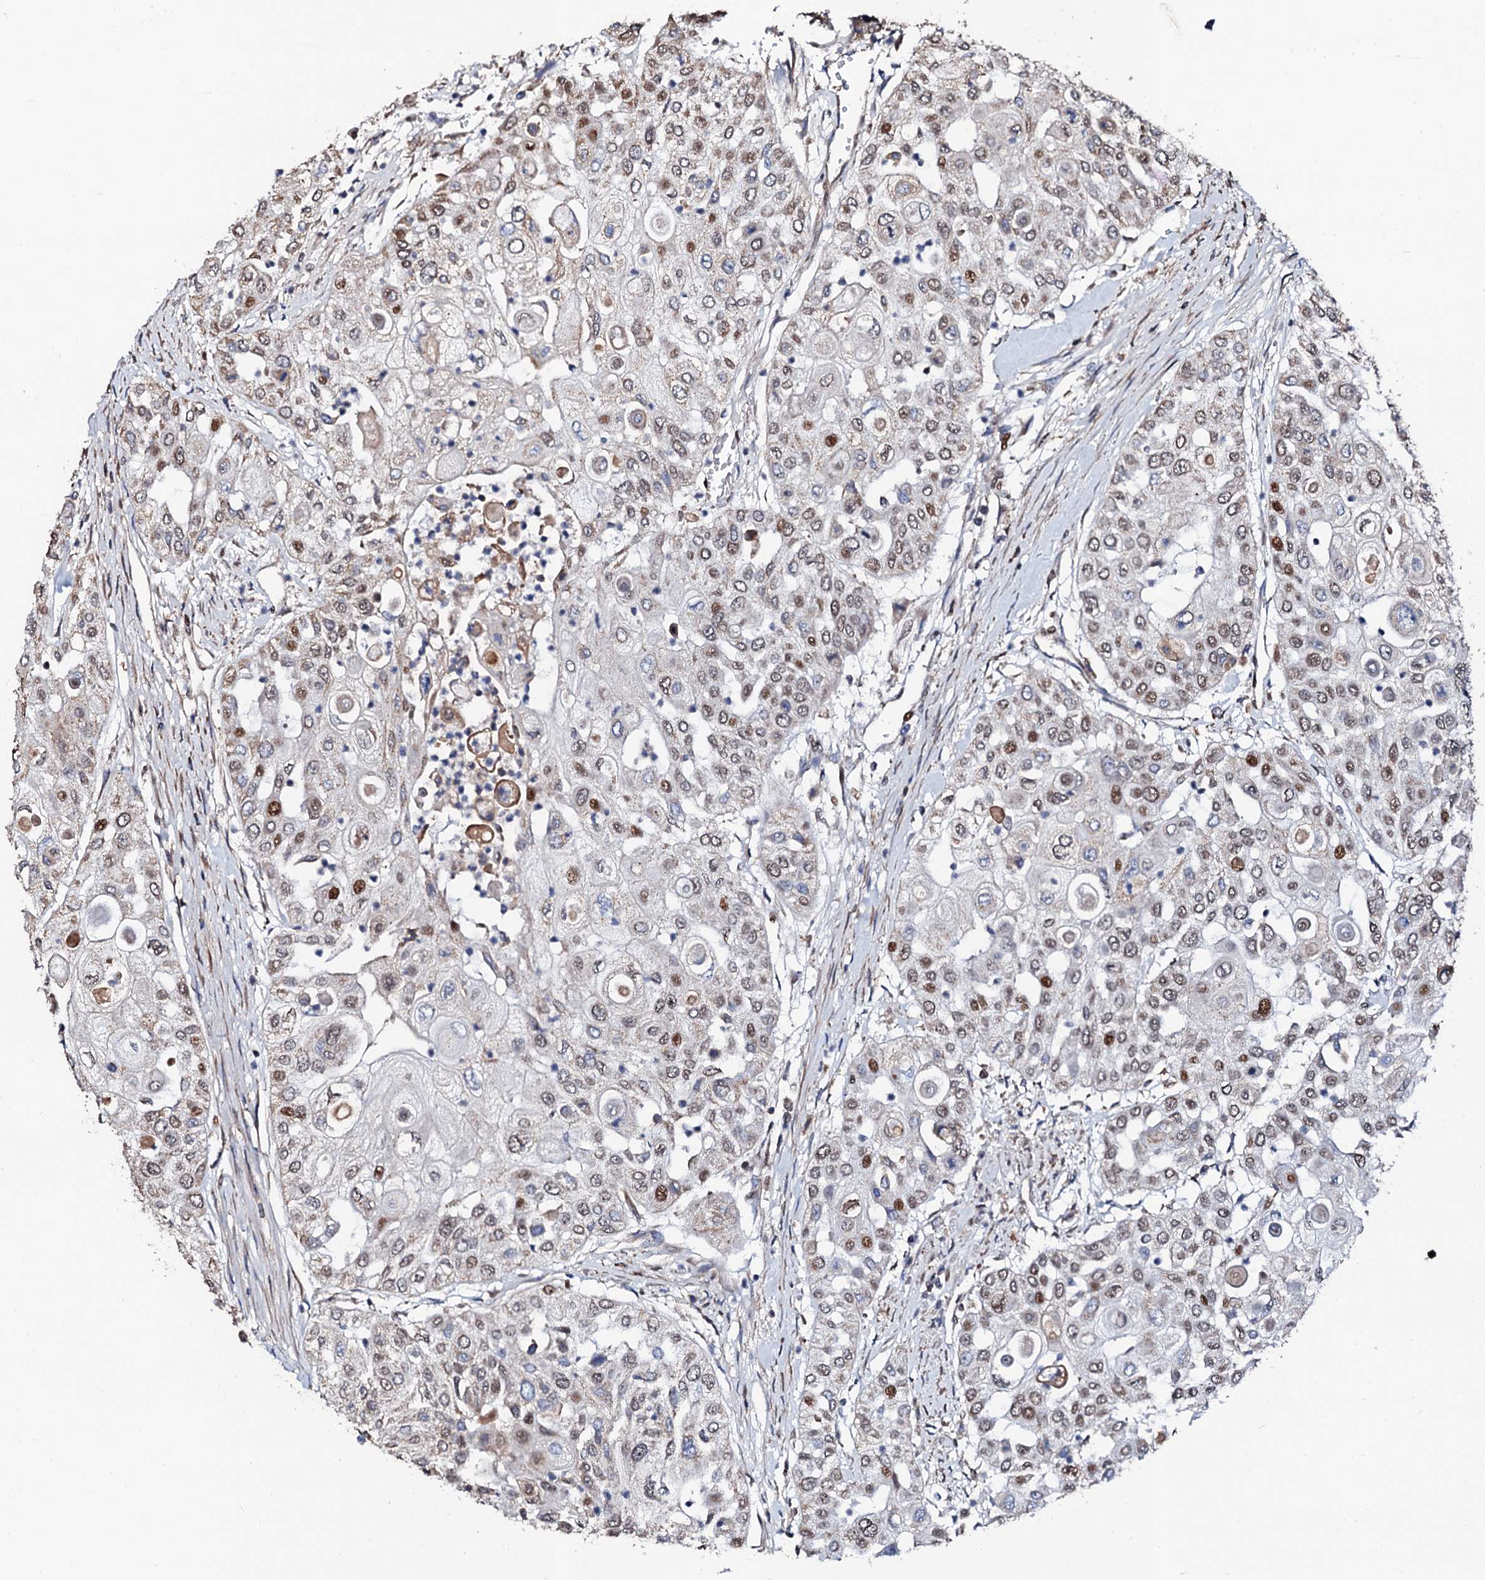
{"staining": {"intensity": "moderate", "quantity": "<25%", "location": "nuclear"}, "tissue": "urothelial cancer", "cell_type": "Tumor cells", "image_type": "cancer", "snomed": [{"axis": "morphology", "description": "Urothelial carcinoma, High grade"}, {"axis": "topography", "description": "Urinary bladder"}], "caption": "Urothelial cancer was stained to show a protein in brown. There is low levels of moderate nuclear positivity in about <25% of tumor cells. (IHC, brightfield microscopy, high magnification).", "gene": "KIF18A", "patient": {"sex": "female", "age": 79}}